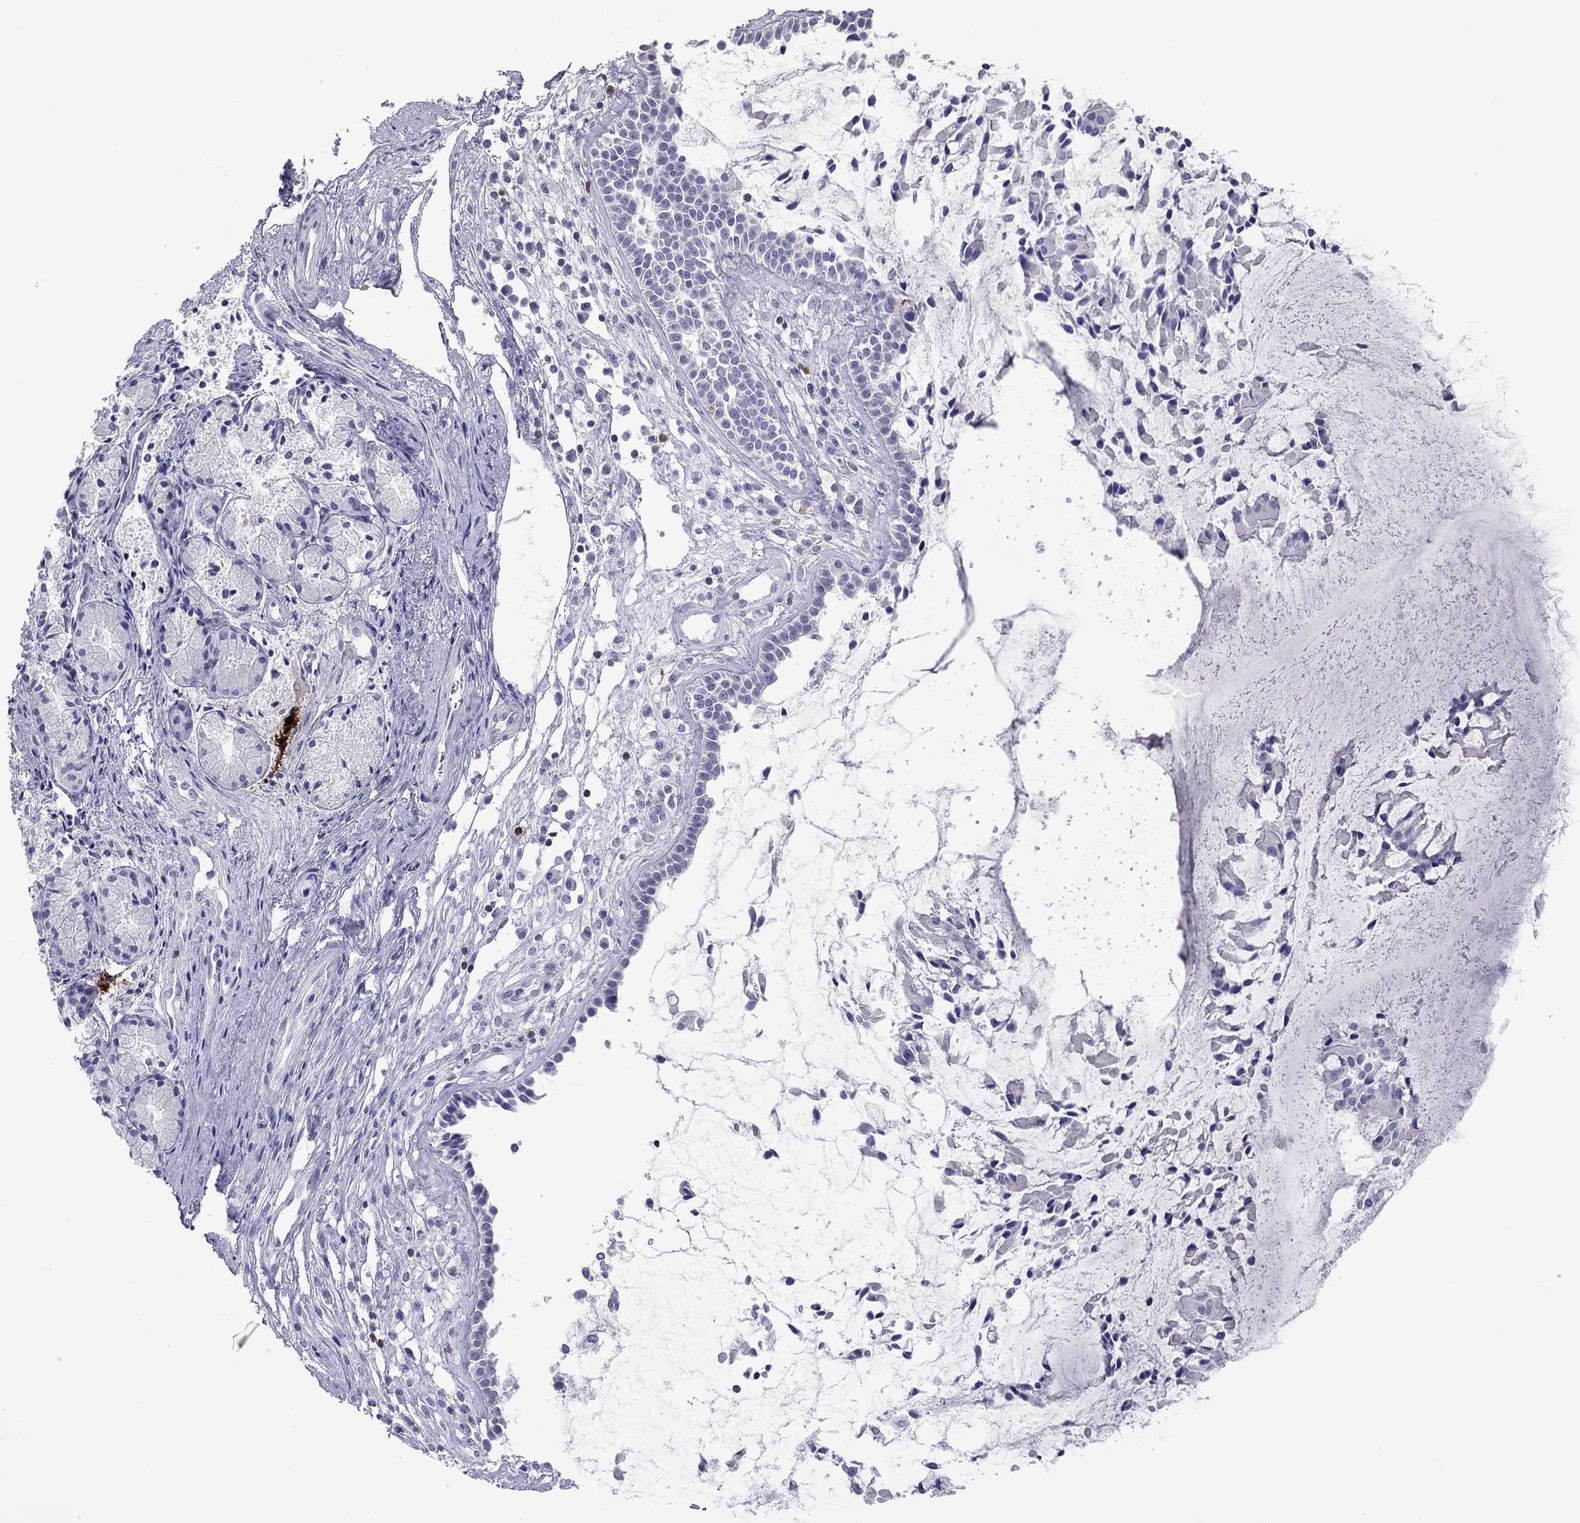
{"staining": {"intensity": "negative", "quantity": "none", "location": "none"}, "tissue": "nasopharynx", "cell_type": "Respiratory epithelial cells", "image_type": "normal", "snomed": [{"axis": "morphology", "description": "Normal tissue, NOS"}, {"axis": "topography", "description": "Nasopharynx"}], "caption": "An IHC image of normal nasopharynx is shown. There is no staining in respiratory epithelial cells of nasopharynx. (DAB (3,3'-diaminobenzidine) immunohistochemistry (IHC) with hematoxylin counter stain).", "gene": "SH2D2A", "patient": {"sex": "female", "age": 47}}